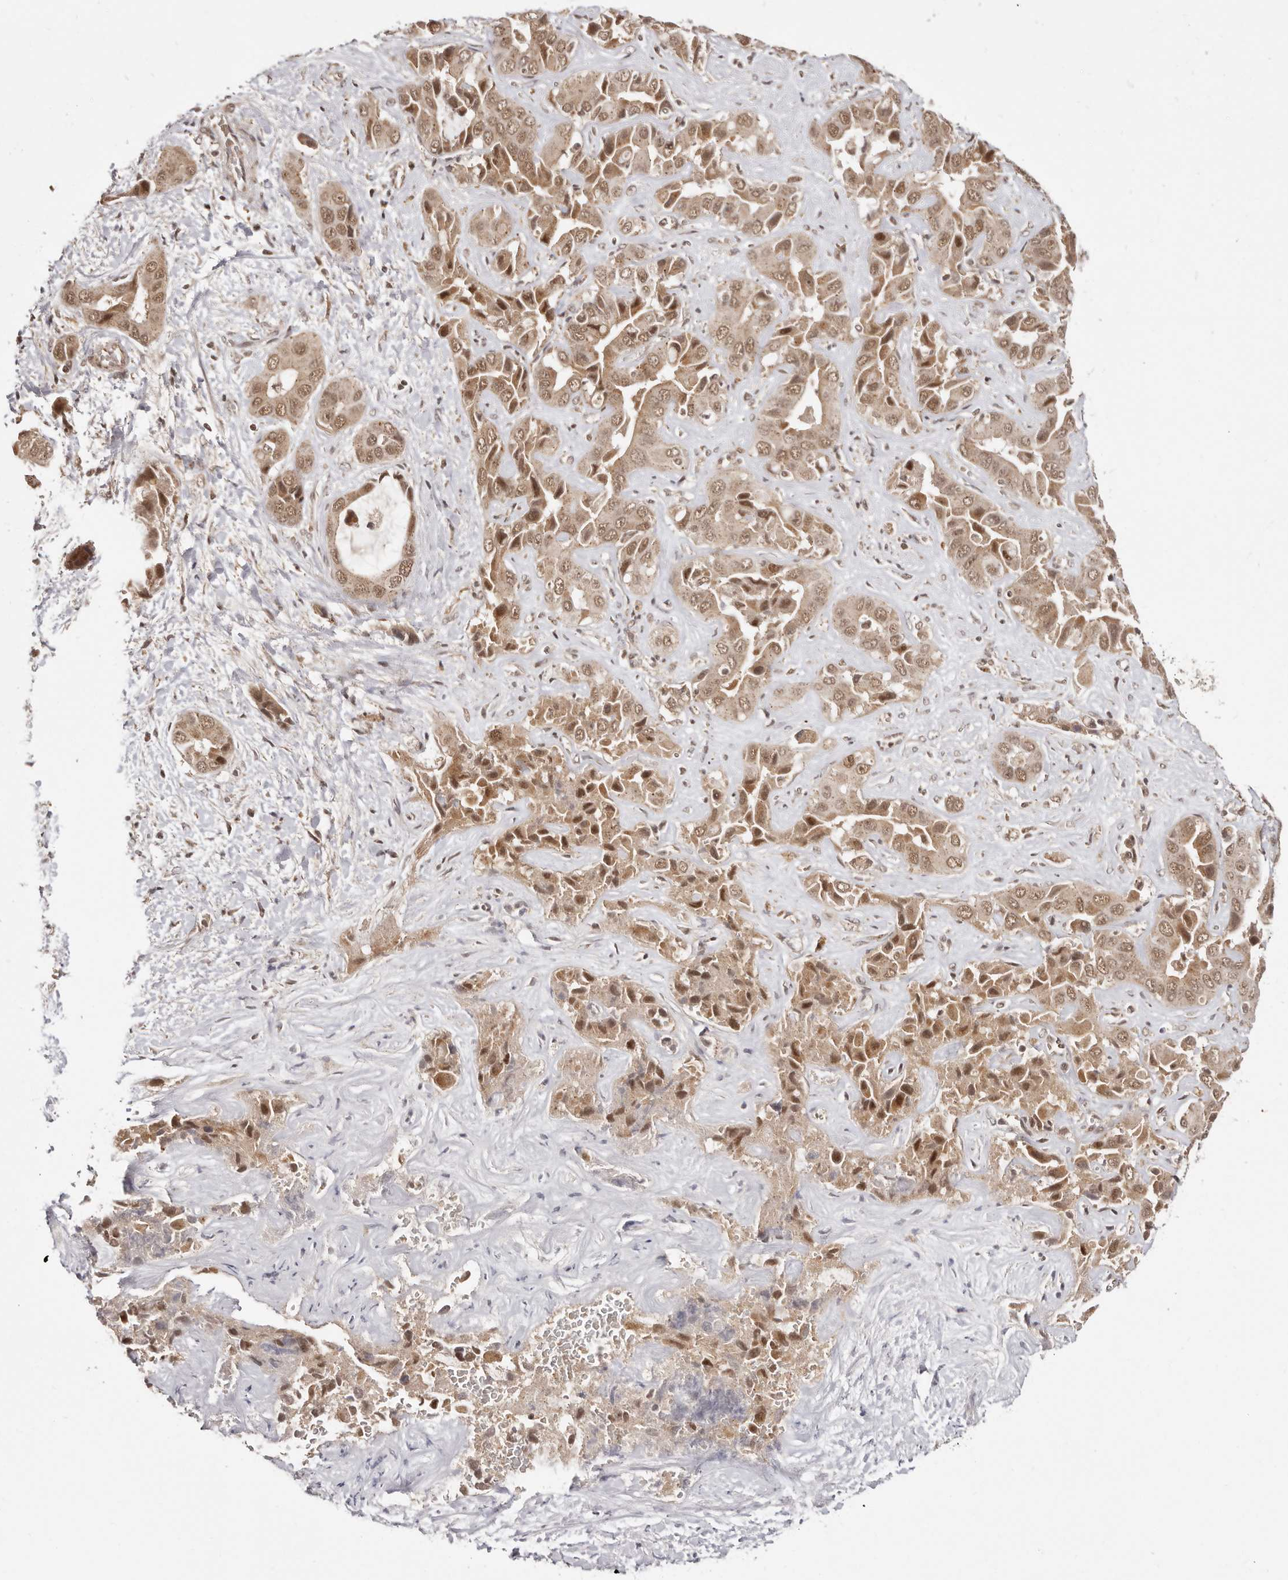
{"staining": {"intensity": "moderate", "quantity": ">75%", "location": "cytoplasmic/membranous,nuclear"}, "tissue": "liver cancer", "cell_type": "Tumor cells", "image_type": "cancer", "snomed": [{"axis": "morphology", "description": "Cholangiocarcinoma"}, {"axis": "topography", "description": "Liver"}], "caption": "Protein expression analysis of human cholangiocarcinoma (liver) reveals moderate cytoplasmic/membranous and nuclear staining in about >75% of tumor cells.", "gene": "MED8", "patient": {"sex": "female", "age": 52}}